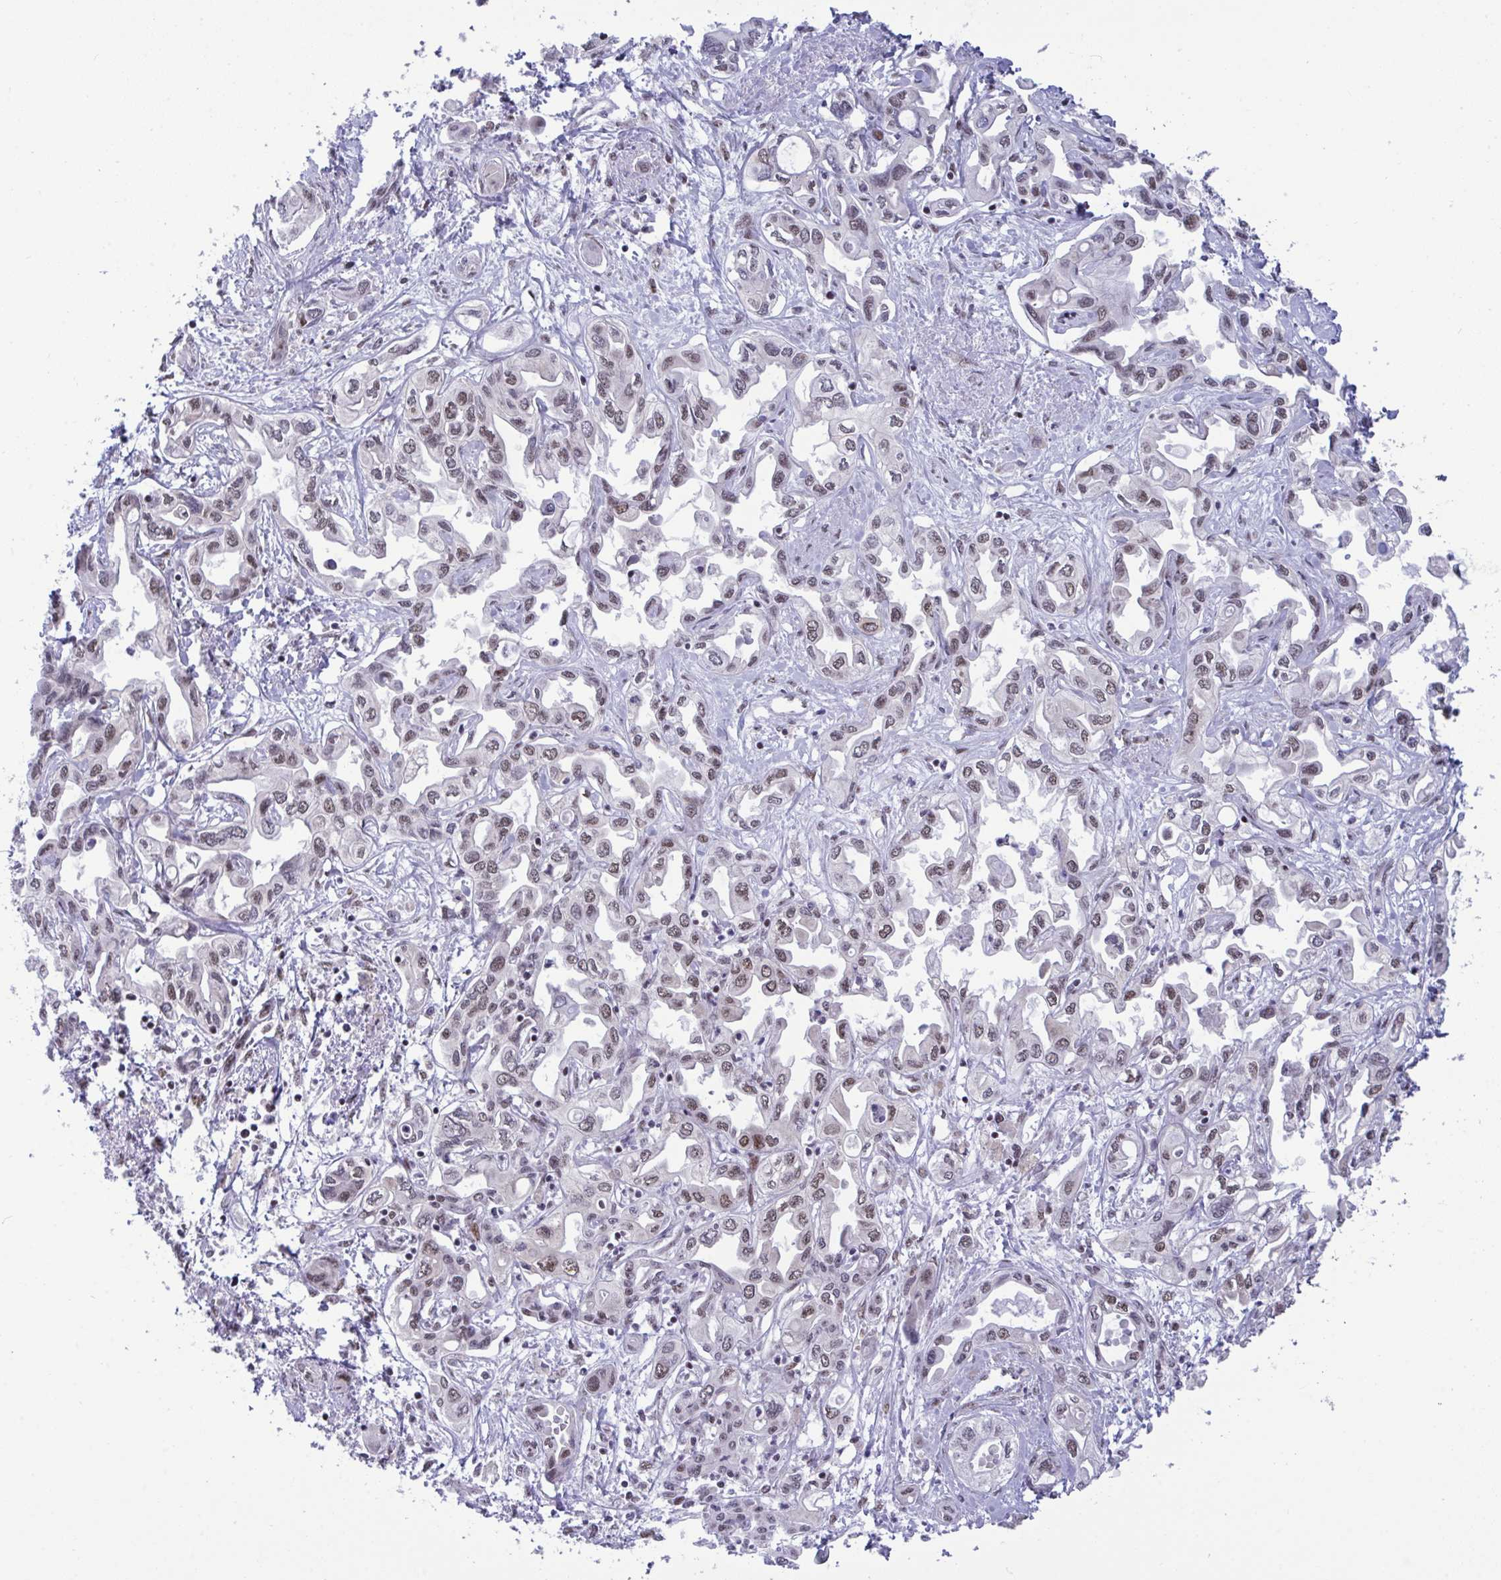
{"staining": {"intensity": "weak", "quantity": "25%-75%", "location": "nuclear"}, "tissue": "liver cancer", "cell_type": "Tumor cells", "image_type": "cancer", "snomed": [{"axis": "morphology", "description": "Cholangiocarcinoma"}, {"axis": "topography", "description": "Liver"}], "caption": "A brown stain labels weak nuclear expression of a protein in human liver cancer tumor cells.", "gene": "WBP11", "patient": {"sex": "female", "age": 64}}